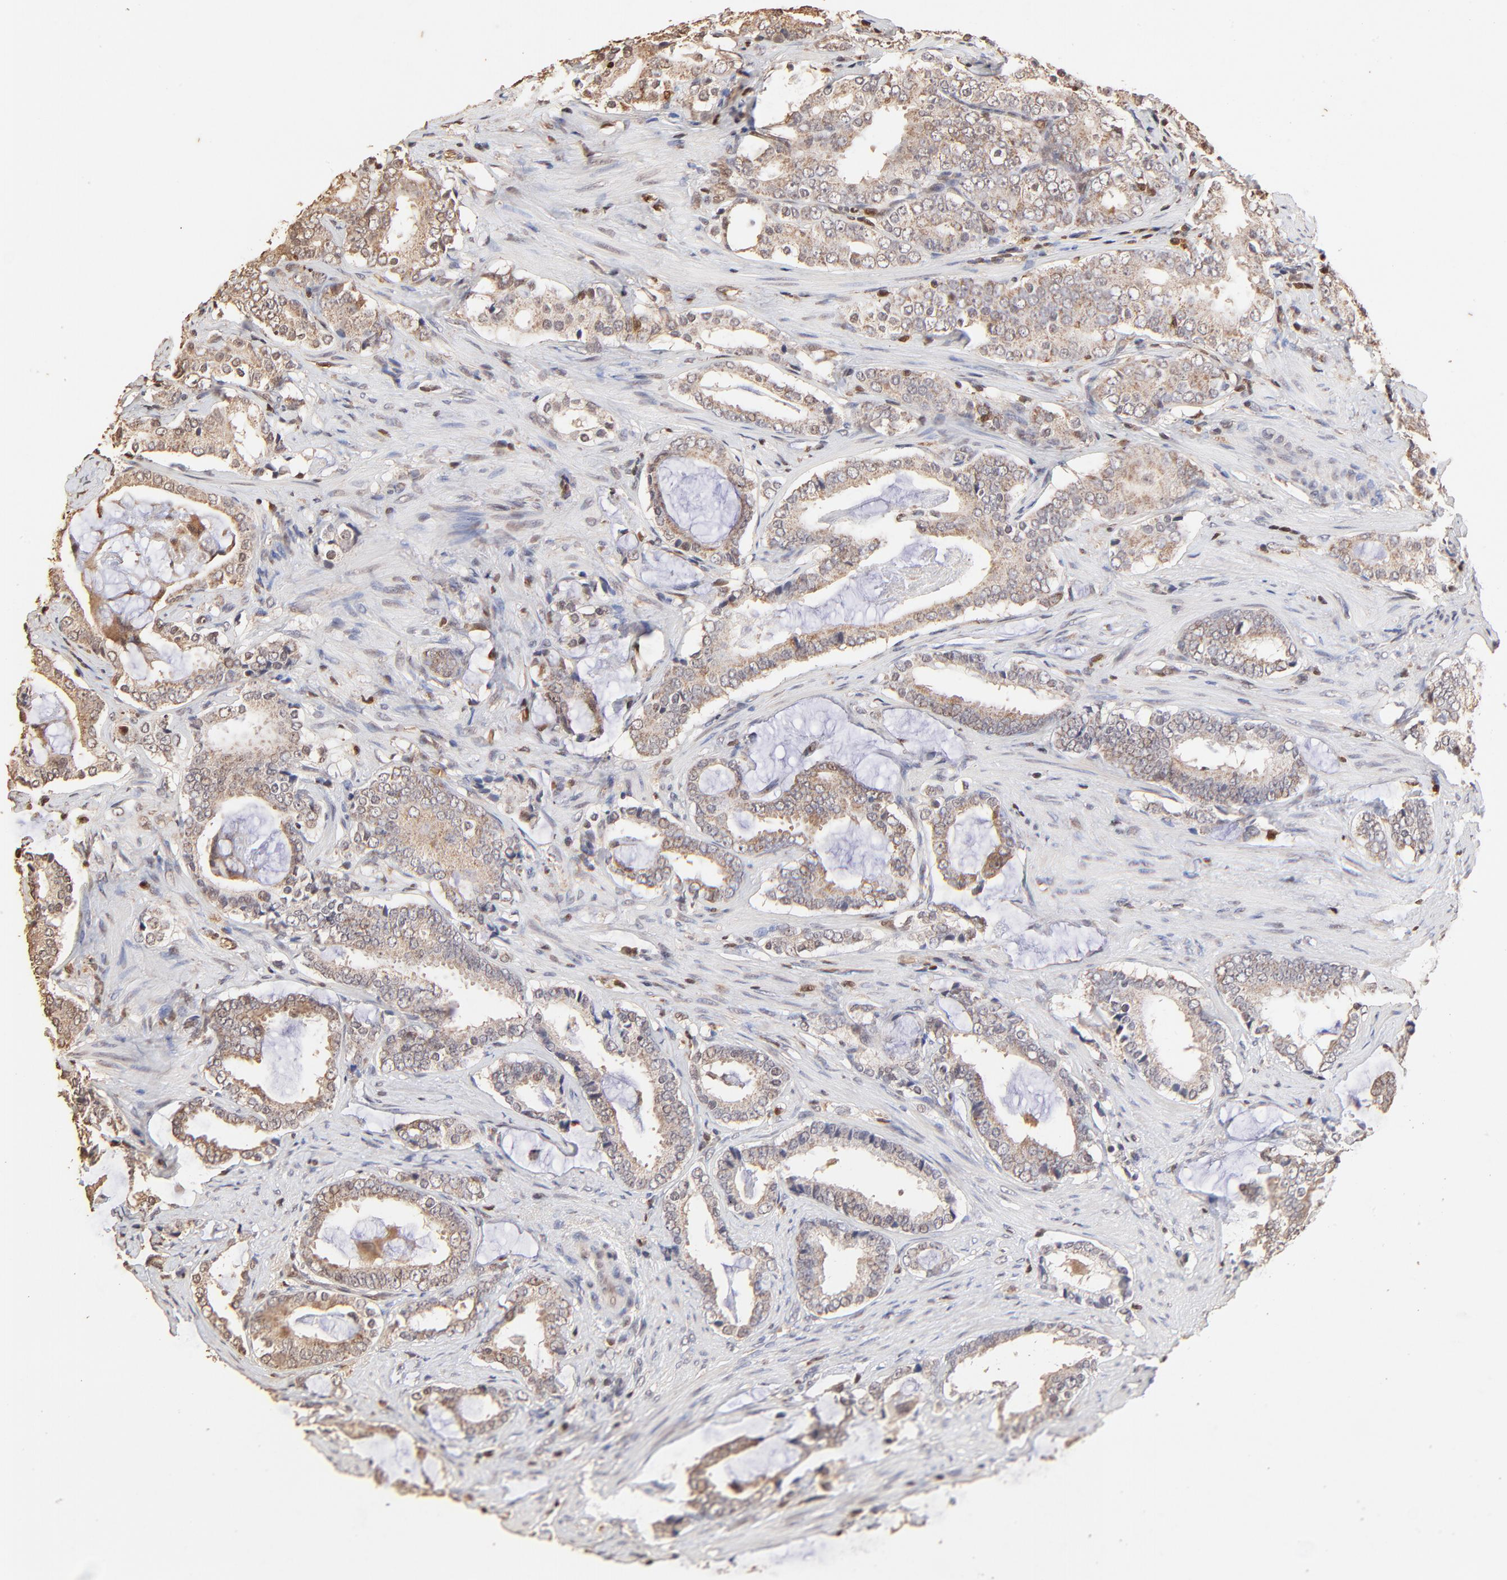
{"staining": {"intensity": "weak", "quantity": ">75%", "location": "cytoplasmic/membranous"}, "tissue": "prostate cancer", "cell_type": "Tumor cells", "image_type": "cancer", "snomed": [{"axis": "morphology", "description": "Adenocarcinoma, Low grade"}, {"axis": "topography", "description": "Prostate"}], "caption": "This histopathology image displays IHC staining of prostate cancer, with low weak cytoplasmic/membranous expression in approximately >75% of tumor cells.", "gene": "CASP1", "patient": {"sex": "male", "age": 59}}